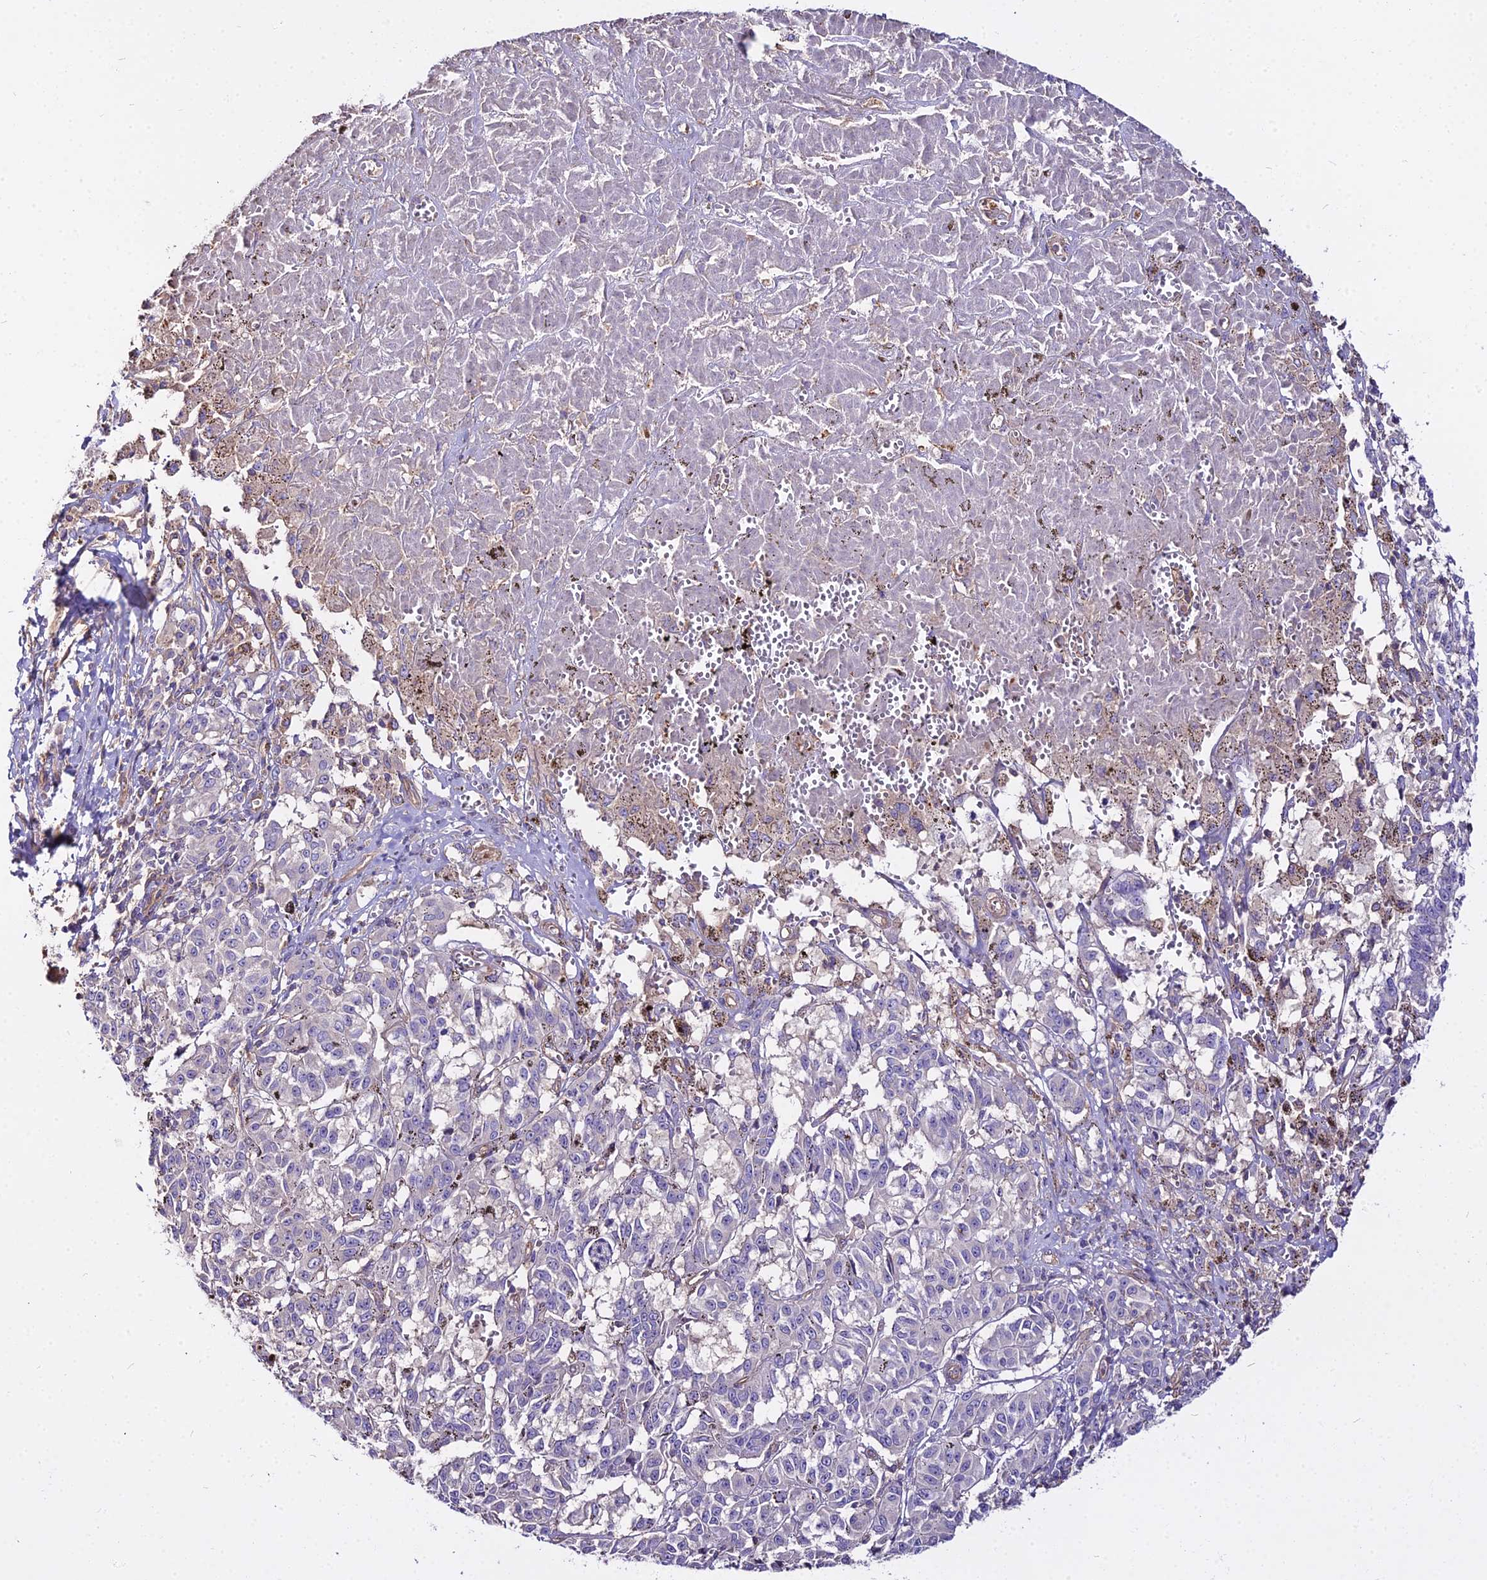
{"staining": {"intensity": "negative", "quantity": "none", "location": "none"}, "tissue": "melanoma", "cell_type": "Tumor cells", "image_type": "cancer", "snomed": [{"axis": "morphology", "description": "Malignant melanoma, NOS"}, {"axis": "topography", "description": "Skin"}], "caption": "Immunohistochemical staining of human malignant melanoma displays no significant staining in tumor cells.", "gene": "GLYAT", "patient": {"sex": "female", "age": 72}}